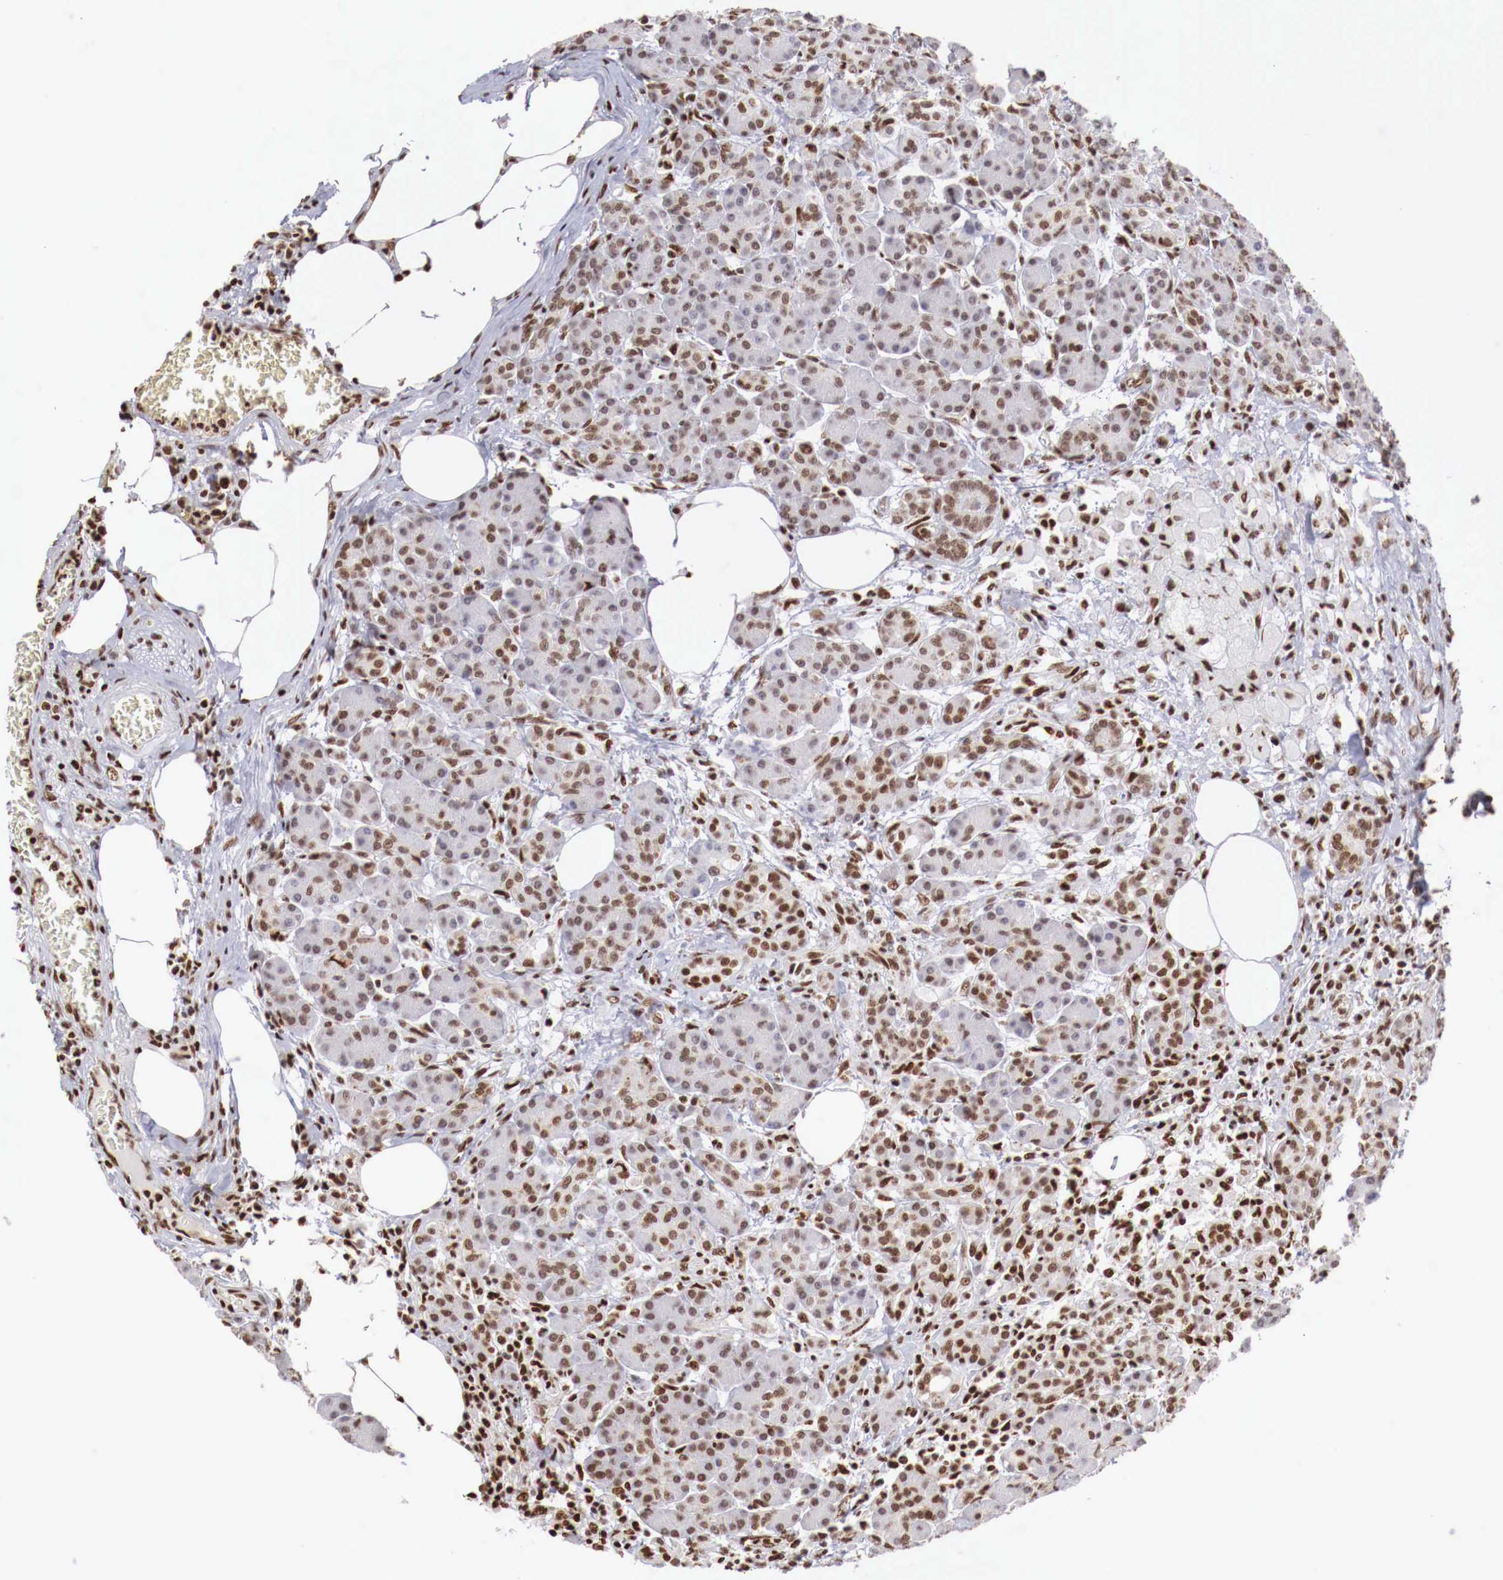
{"staining": {"intensity": "moderate", "quantity": ">75%", "location": "nuclear"}, "tissue": "pancreas", "cell_type": "Exocrine glandular cells", "image_type": "normal", "snomed": [{"axis": "morphology", "description": "Normal tissue, NOS"}, {"axis": "topography", "description": "Pancreas"}], "caption": "Protein staining exhibits moderate nuclear staining in about >75% of exocrine glandular cells in normal pancreas. (DAB (3,3'-diaminobenzidine) IHC, brown staining for protein, blue staining for nuclei).", "gene": "MAX", "patient": {"sex": "female", "age": 73}}